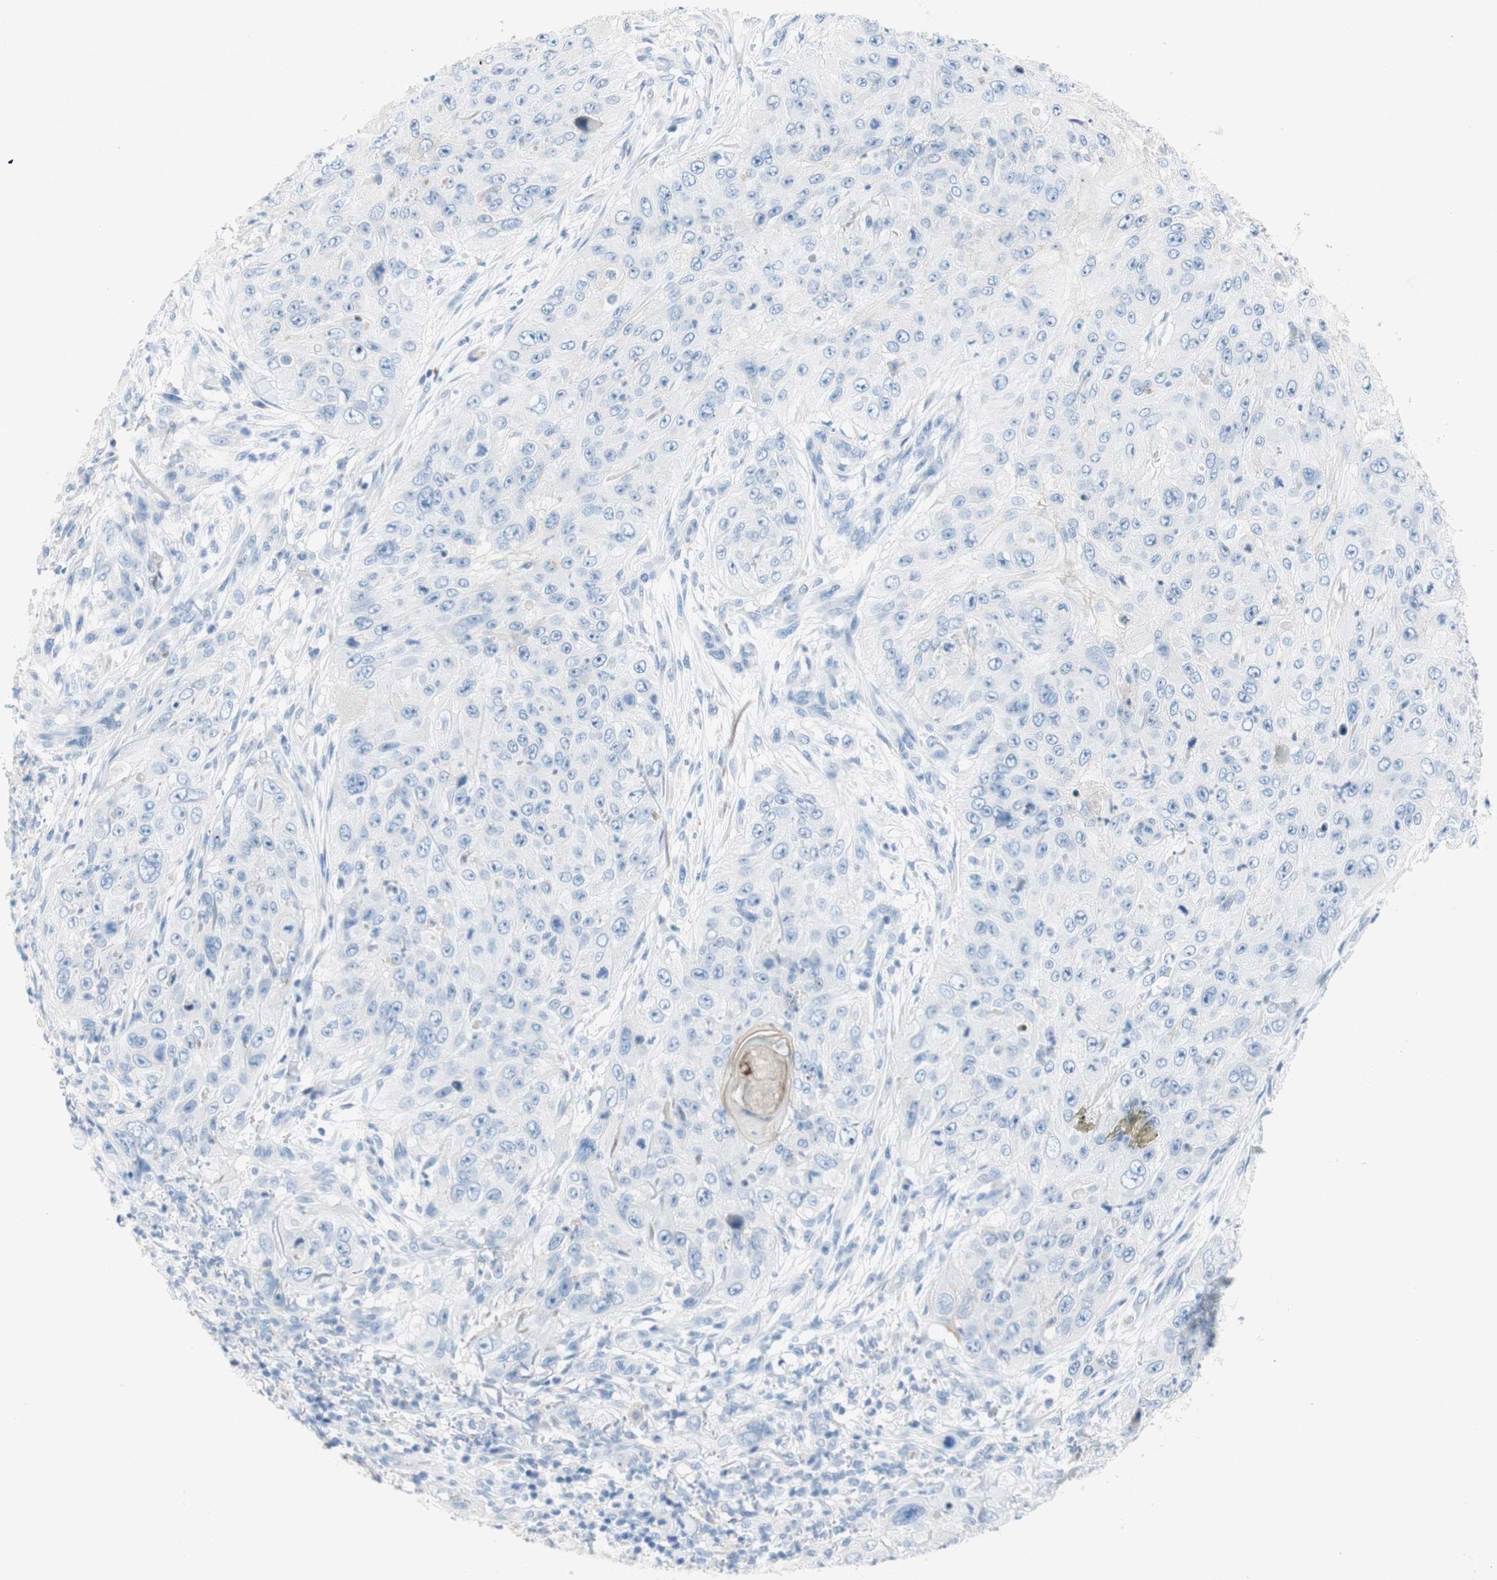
{"staining": {"intensity": "negative", "quantity": "none", "location": "none"}, "tissue": "skin cancer", "cell_type": "Tumor cells", "image_type": "cancer", "snomed": [{"axis": "morphology", "description": "Squamous cell carcinoma, NOS"}, {"axis": "topography", "description": "Skin"}], "caption": "Immunohistochemistry photomicrograph of neoplastic tissue: skin cancer (squamous cell carcinoma) stained with DAB (3,3'-diaminobenzidine) demonstrates no significant protein expression in tumor cells. The staining was performed using DAB to visualize the protein expression in brown, while the nuclei were stained in blue with hematoxylin (Magnification: 20x).", "gene": "POLR2J3", "patient": {"sex": "female", "age": 80}}